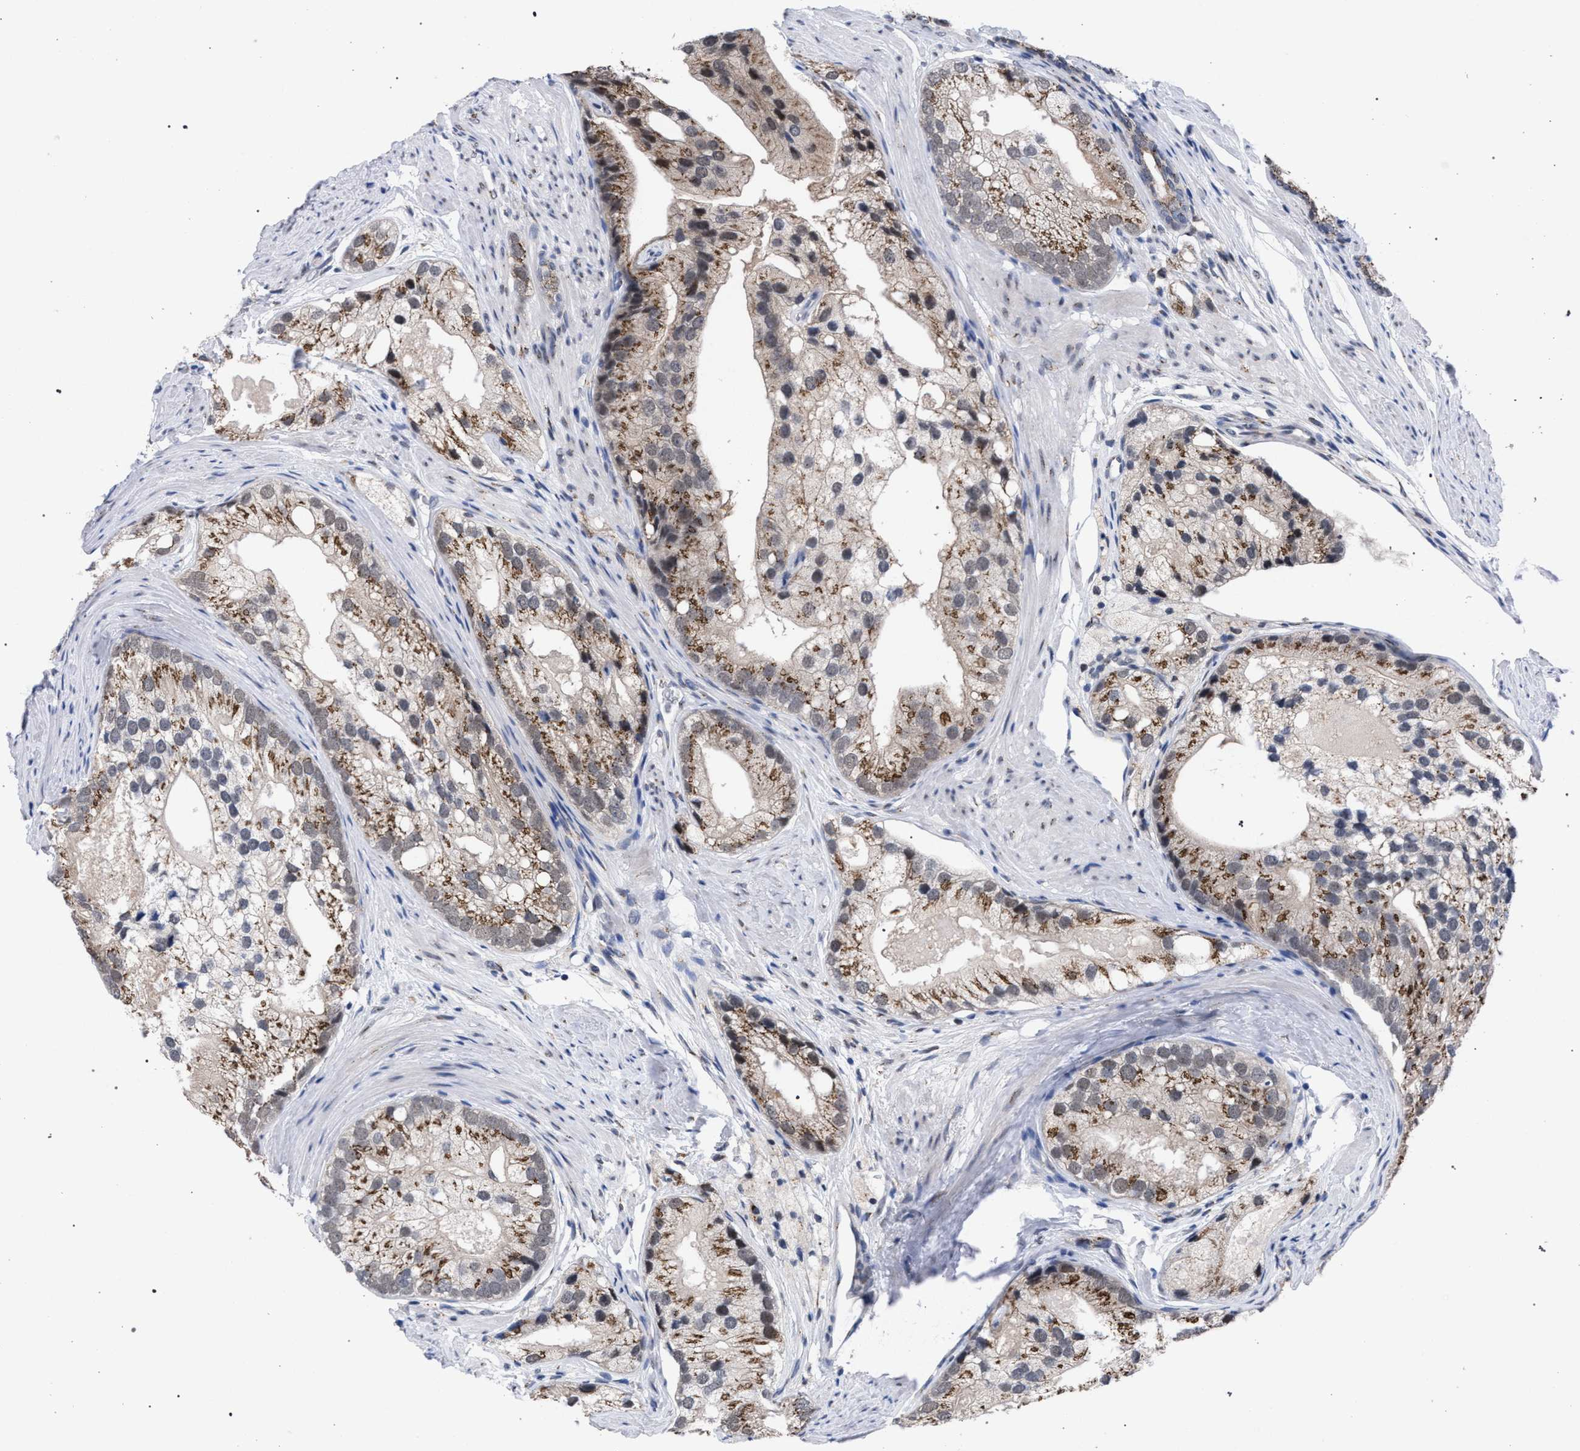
{"staining": {"intensity": "moderate", "quantity": ">75%", "location": "cytoplasmic/membranous"}, "tissue": "prostate cancer", "cell_type": "Tumor cells", "image_type": "cancer", "snomed": [{"axis": "morphology", "description": "Adenocarcinoma, Low grade"}, {"axis": "topography", "description": "Prostate"}], "caption": "Immunohistochemistry (DAB (3,3'-diaminobenzidine)) staining of human adenocarcinoma (low-grade) (prostate) demonstrates moderate cytoplasmic/membranous protein positivity in approximately >75% of tumor cells. Using DAB (3,3'-diaminobenzidine) (brown) and hematoxylin (blue) stains, captured at high magnification using brightfield microscopy.", "gene": "GOLGA2", "patient": {"sex": "male", "age": 69}}